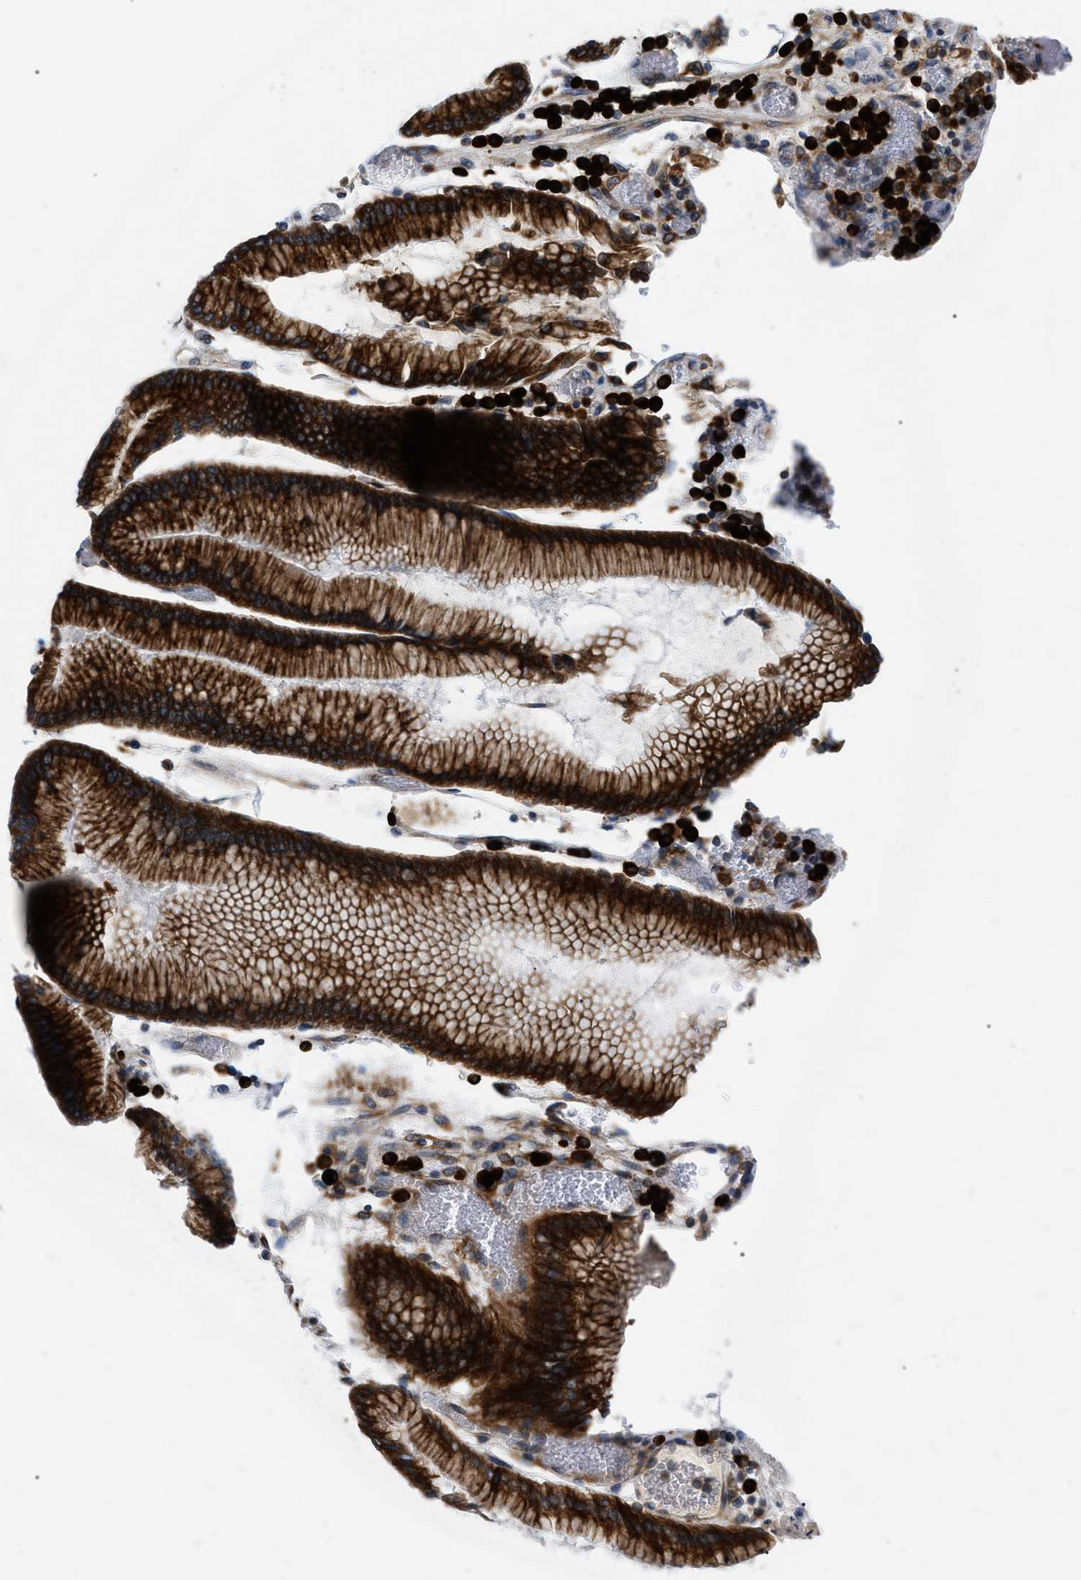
{"staining": {"intensity": "strong", "quantity": ">75%", "location": "cytoplasmic/membranous"}, "tissue": "stomach cancer", "cell_type": "Tumor cells", "image_type": "cancer", "snomed": [{"axis": "morphology", "description": "Normal tissue, NOS"}, {"axis": "morphology", "description": "Adenocarcinoma, NOS"}, {"axis": "topography", "description": "Stomach"}], "caption": "This micrograph reveals immunohistochemistry staining of stomach cancer (adenocarcinoma), with high strong cytoplasmic/membranous staining in about >75% of tumor cells.", "gene": "DERL1", "patient": {"sex": "male", "age": 48}}